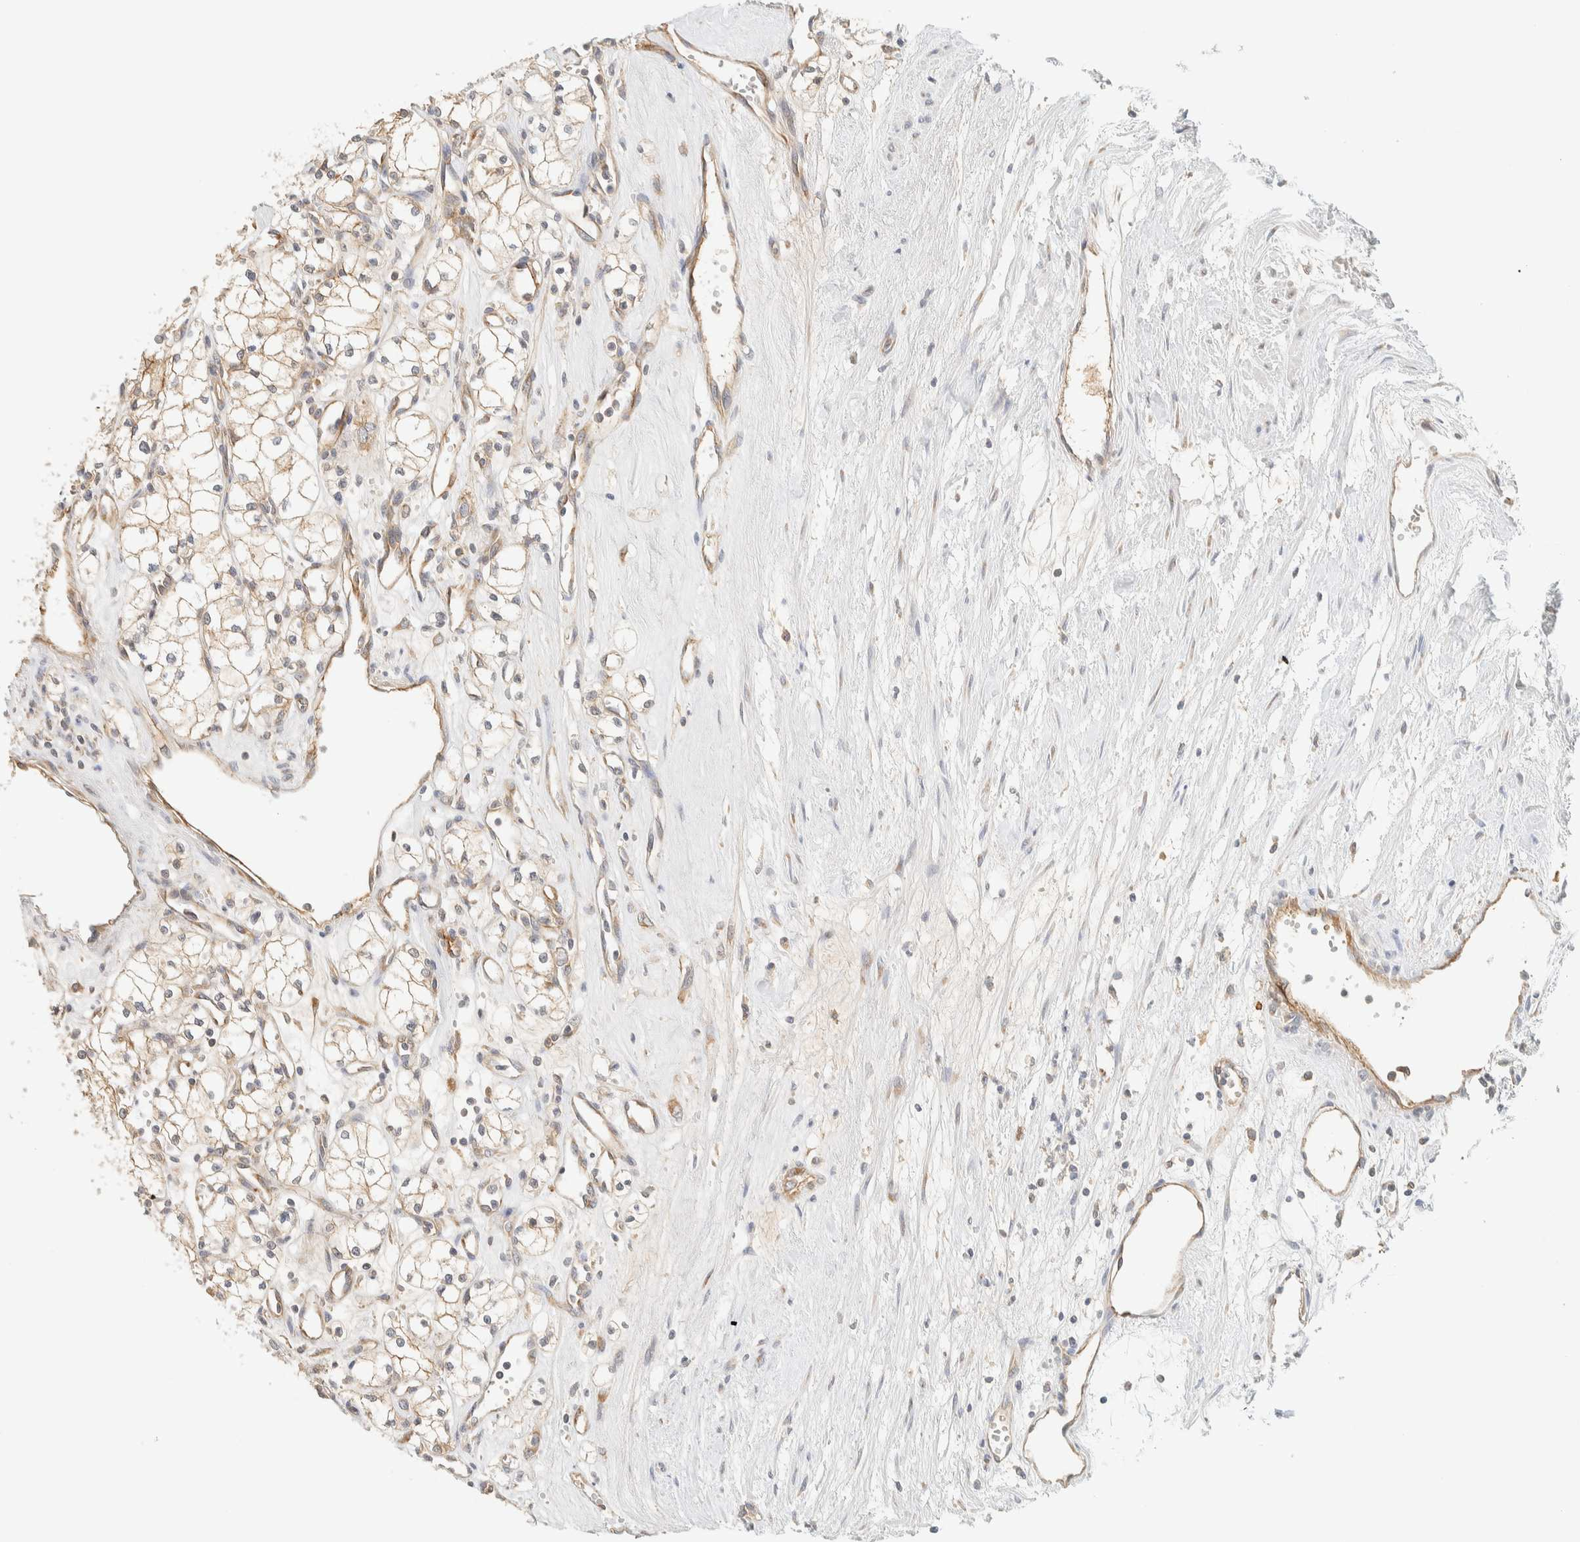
{"staining": {"intensity": "negative", "quantity": "none", "location": "none"}, "tissue": "renal cancer", "cell_type": "Tumor cells", "image_type": "cancer", "snomed": [{"axis": "morphology", "description": "Adenocarcinoma, NOS"}, {"axis": "topography", "description": "Kidney"}], "caption": "High power microscopy image of an immunohistochemistry image of renal cancer, revealing no significant positivity in tumor cells.", "gene": "LIMA1", "patient": {"sex": "male", "age": 59}}